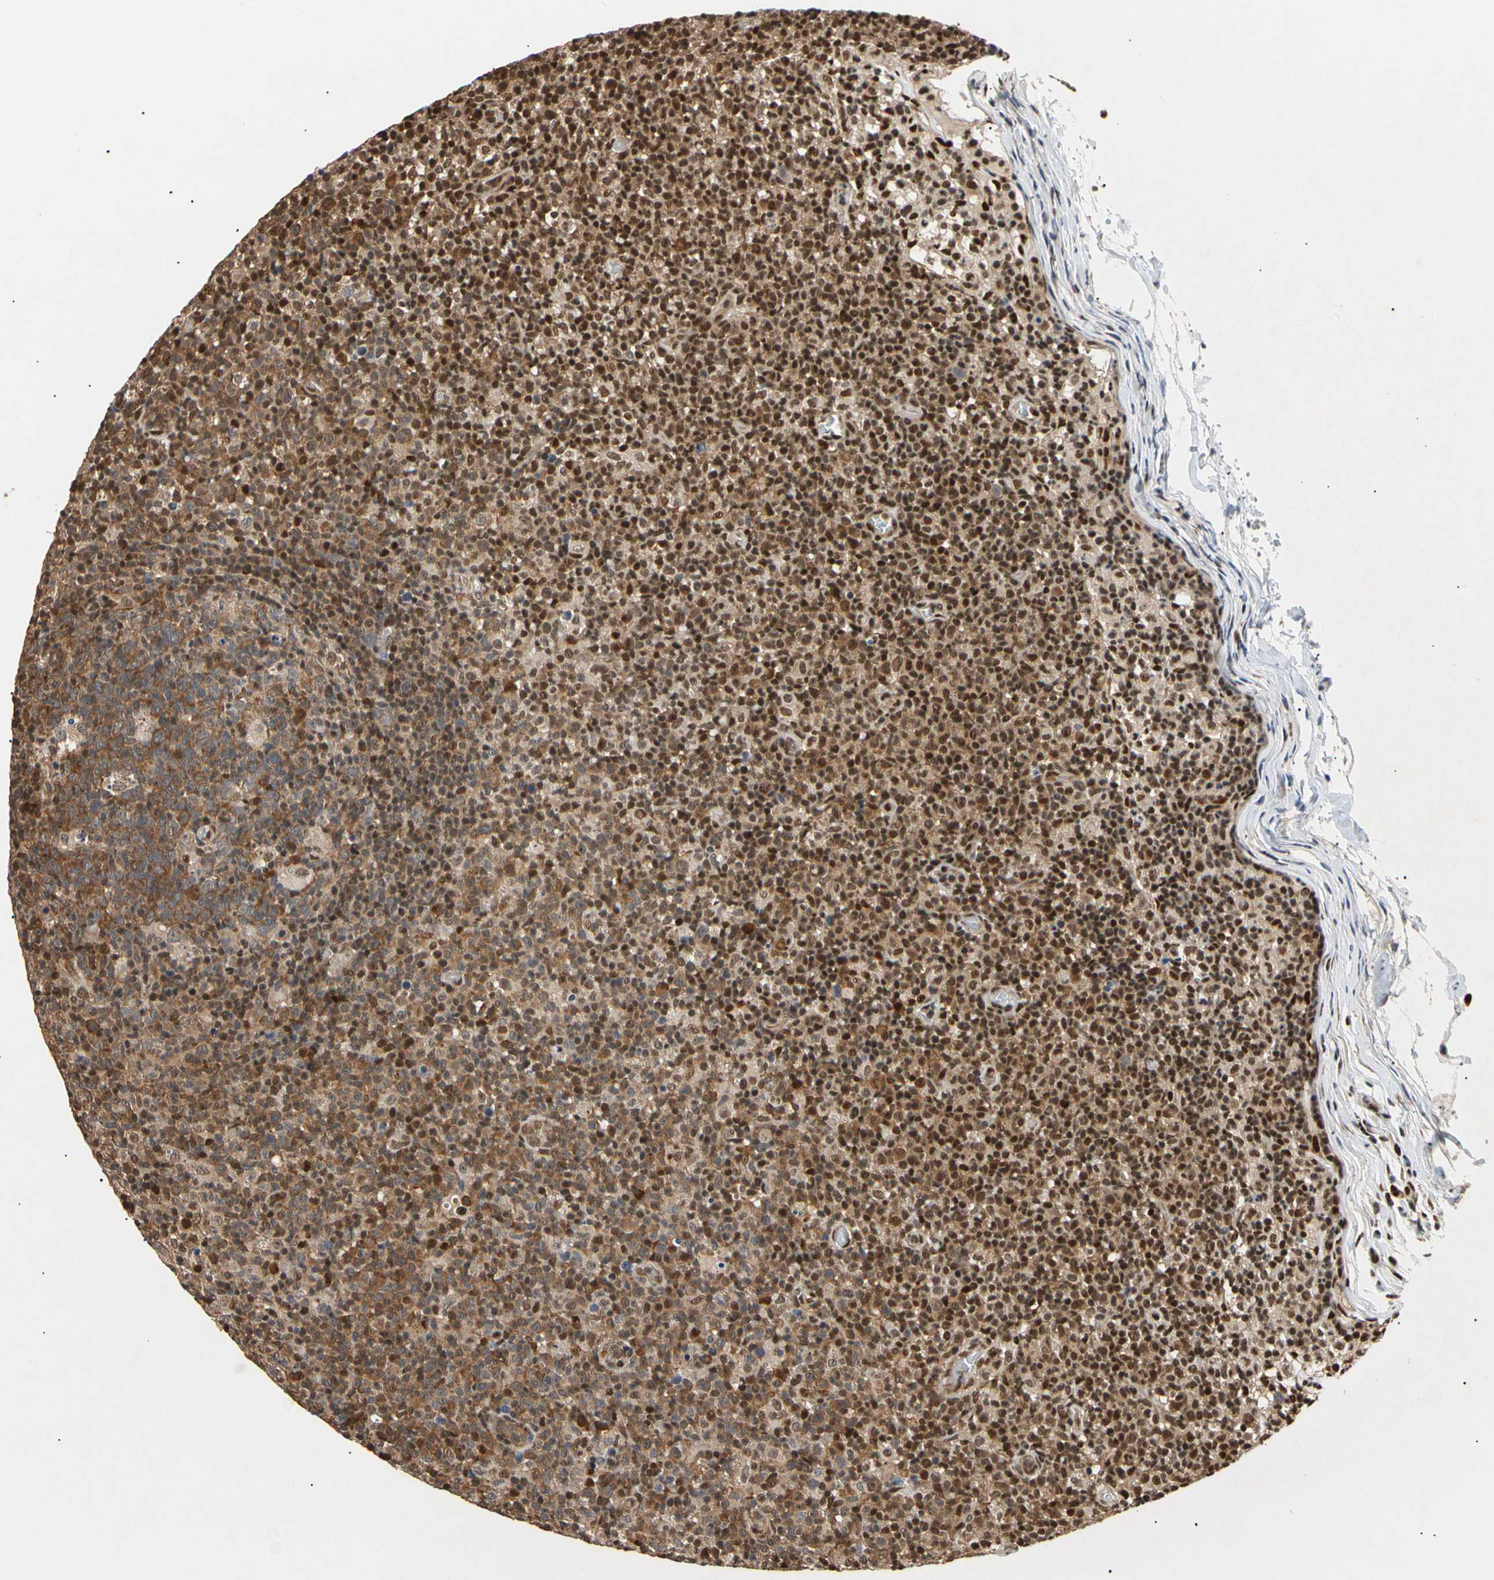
{"staining": {"intensity": "moderate", "quantity": ">75%", "location": "cytoplasmic/membranous"}, "tissue": "lymph node", "cell_type": "Germinal center cells", "image_type": "normal", "snomed": [{"axis": "morphology", "description": "Normal tissue, NOS"}, {"axis": "morphology", "description": "Inflammation, NOS"}, {"axis": "topography", "description": "Lymph node"}], "caption": "Protein expression analysis of unremarkable human lymph node reveals moderate cytoplasmic/membranous expression in about >75% of germinal center cells.", "gene": "EIF1AX", "patient": {"sex": "male", "age": 55}}